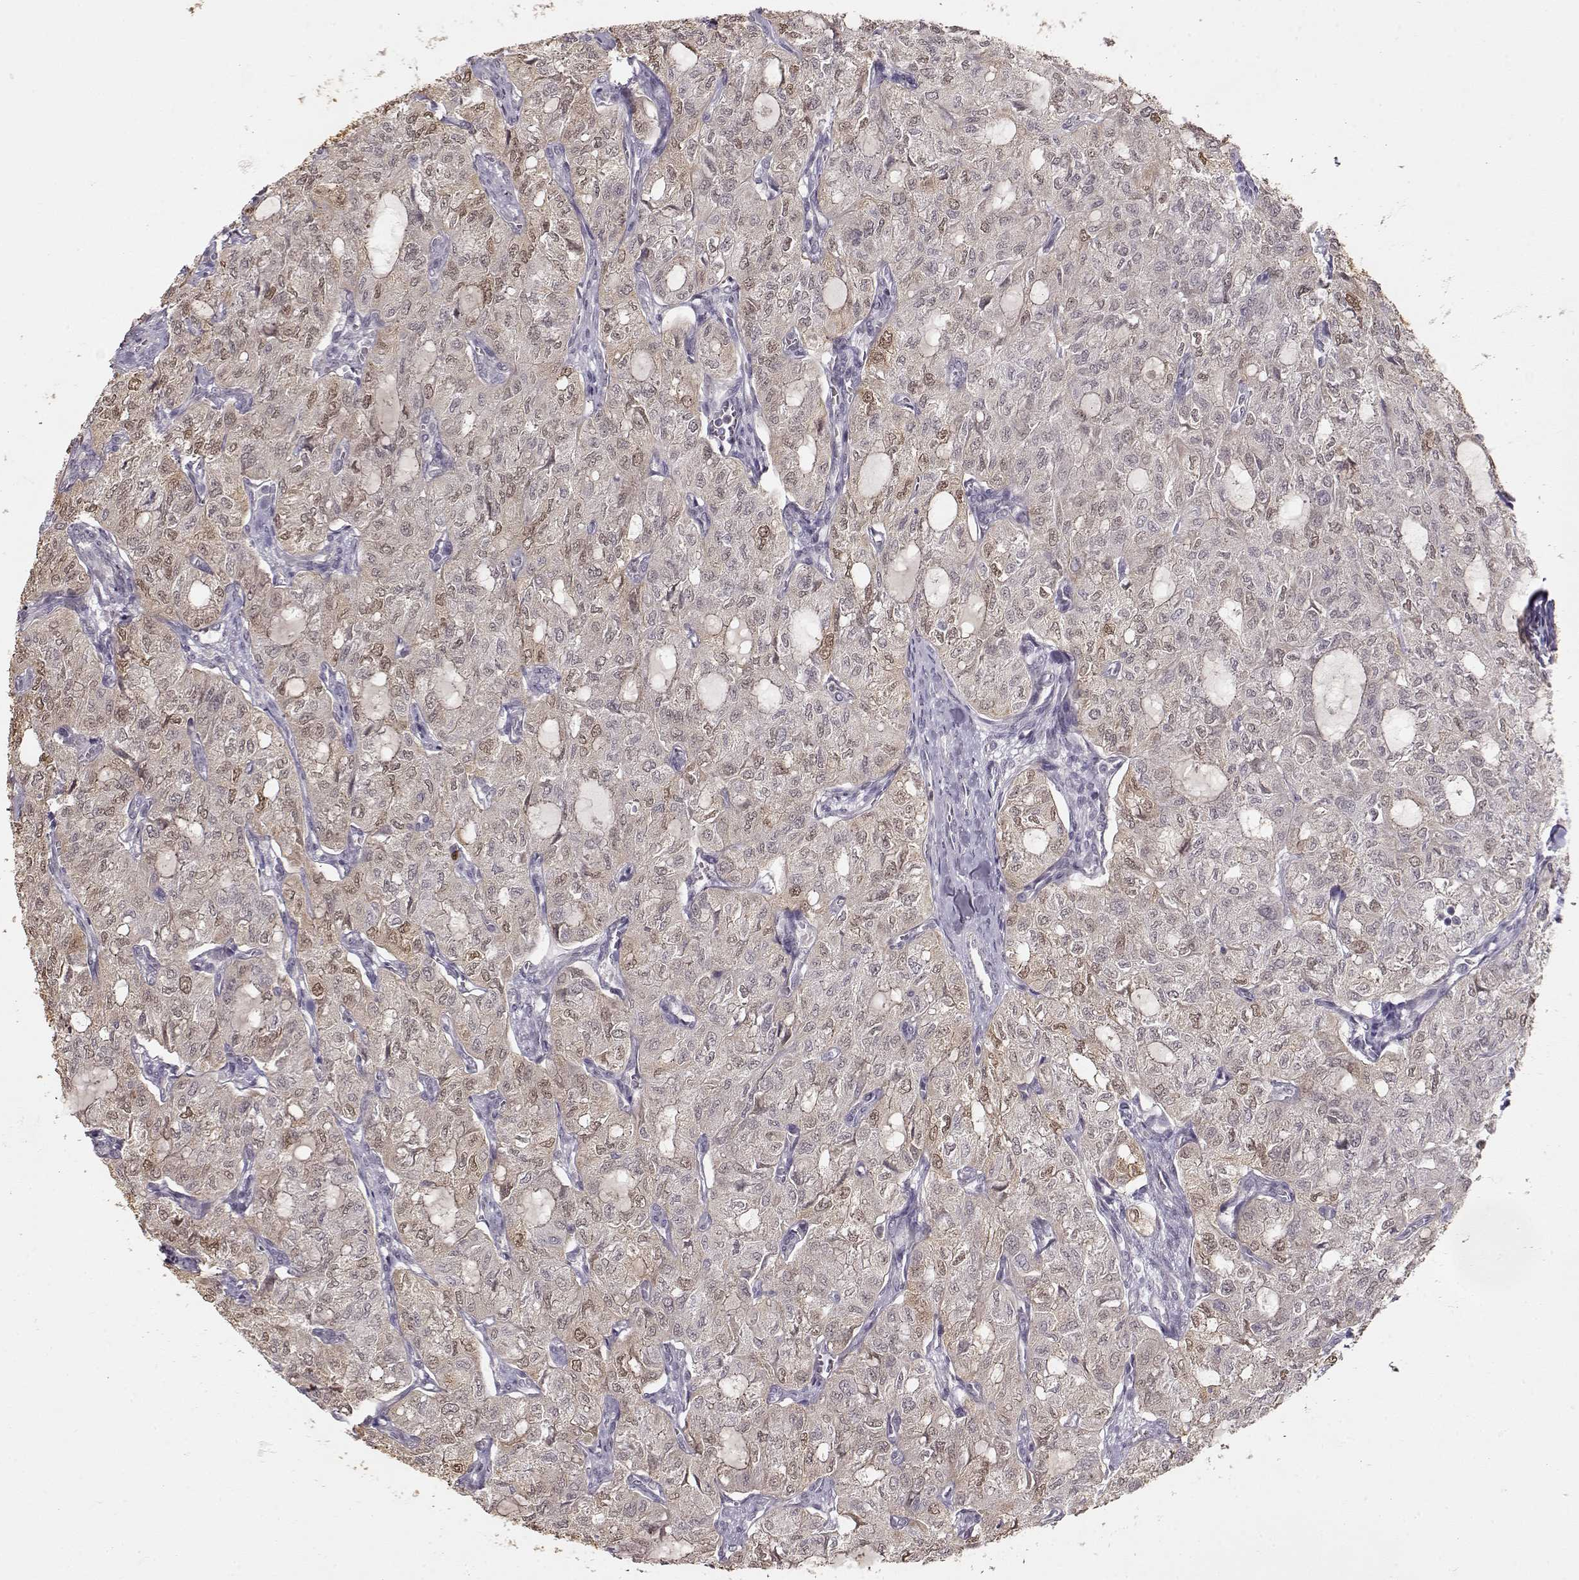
{"staining": {"intensity": "weak", "quantity": "<25%", "location": "cytoplasmic/membranous,nuclear"}, "tissue": "thyroid cancer", "cell_type": "Tumor cells", "image_type": "cancer", "snomed": [{"axis": "morphology", "description": "Follicular adenoma carcinoma, NOS"}, {"axis": "topography", "description": "Thyroid gland"}], "caption": "Thyroid cancer (follicular adenoma carcinoma) stained for a protein using IHC reveals no positivity tumor cells.", "gene": "S100B", "patient": {"sex": "male", "age": 75}}